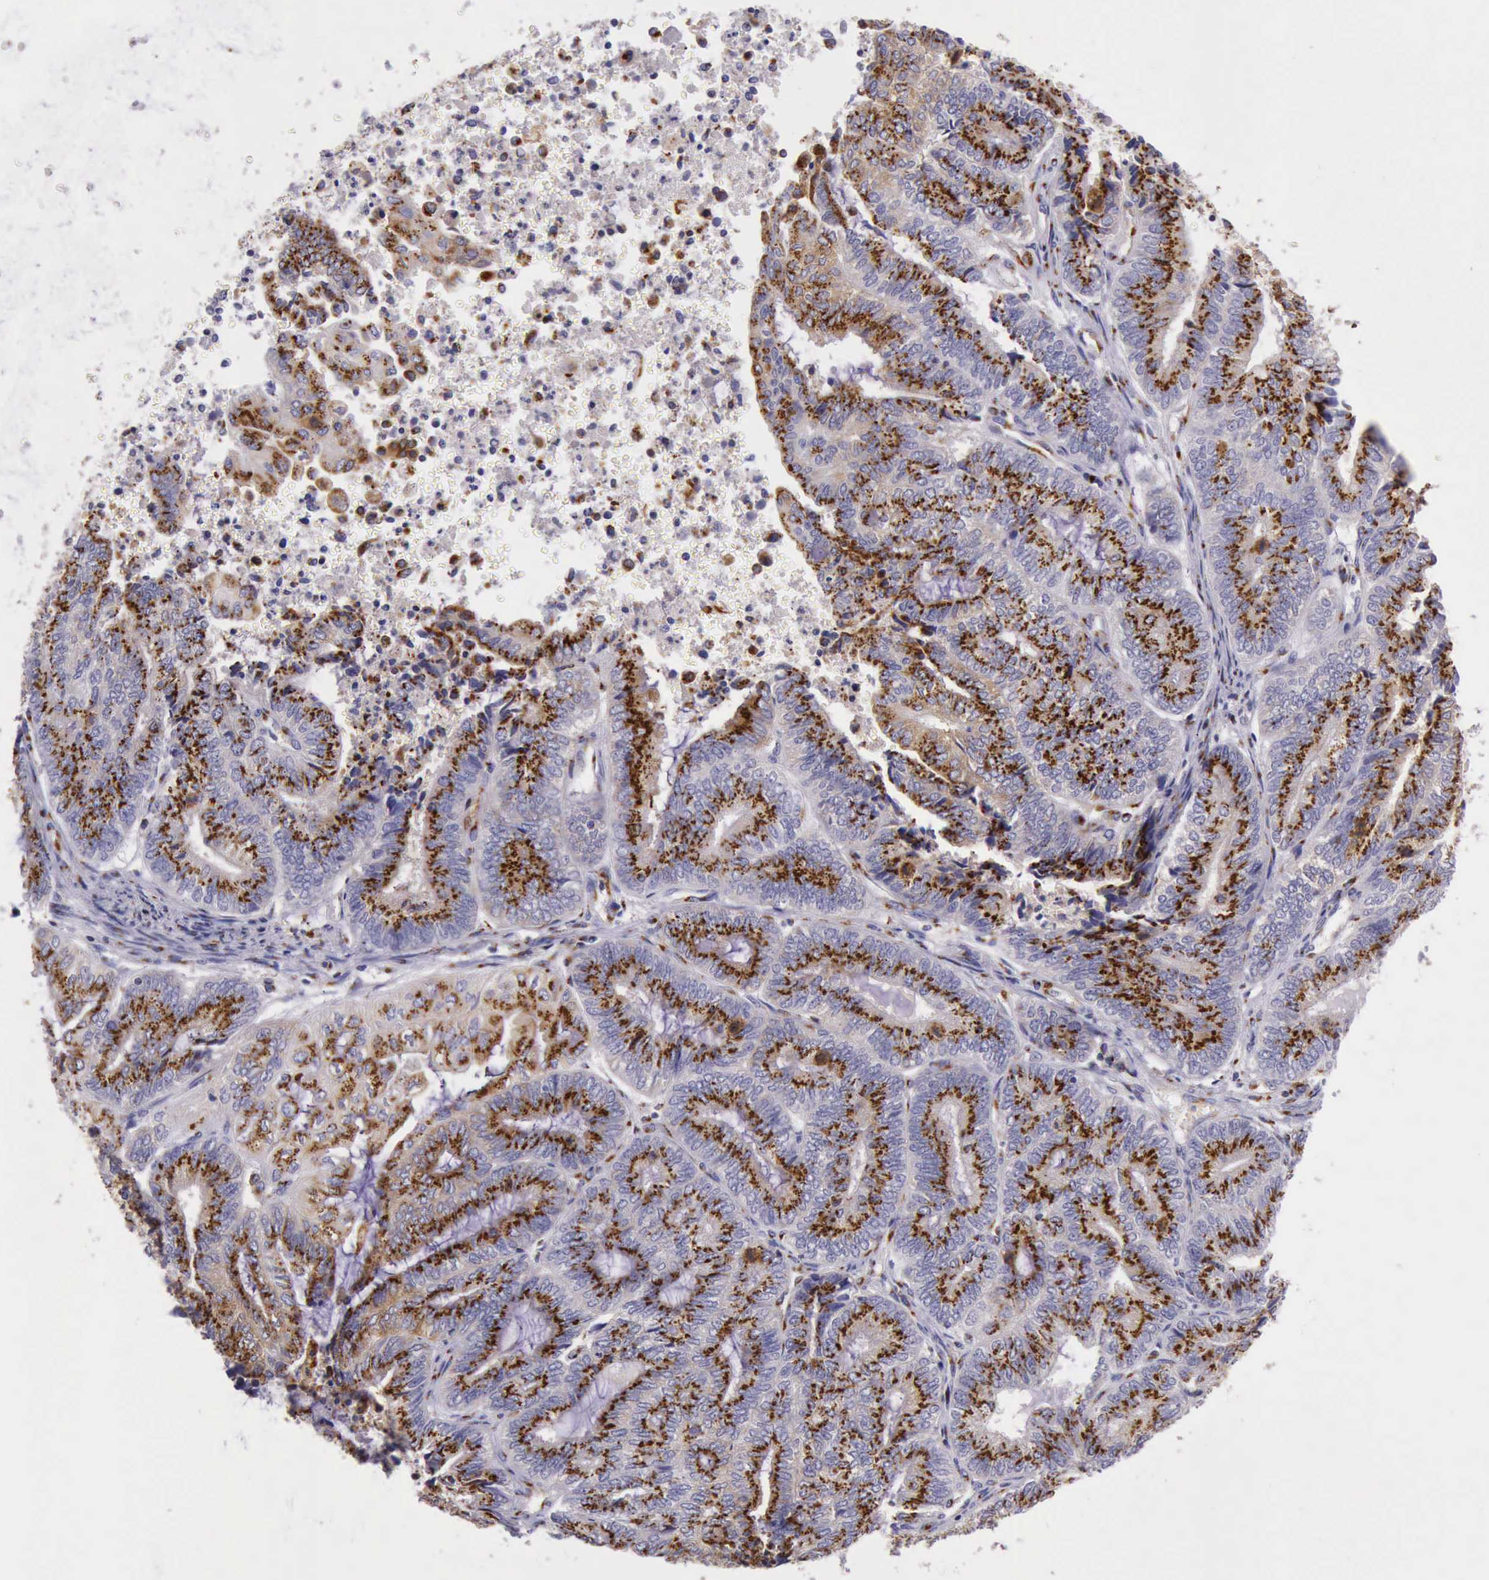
{"staining": {"intensity": "strong", "quantity": ">75%", "location": "cytoplasmic/membranous"}, "tissue": "endometrial cancer", "cell_type": "Tumor cells", "image_type": "cancer", "snomed": [{"axis": "morphology", "description": "Adenocarcinoma, NOS"}, {"axis": "topography", "description": "Uterus"}, {"axis": "topography", "description": "Endometrium"}], "caption": "Tumor cells exhibit high levels of strong cytoplasmic/membranous positivity in approximately >75% of cells in human endometrial cancer. (DAB IHC, brown staining for protein, blue staining for nuclei).", "gene": "GOLGA5", "patient": {"sex": "female", "age": 70}}